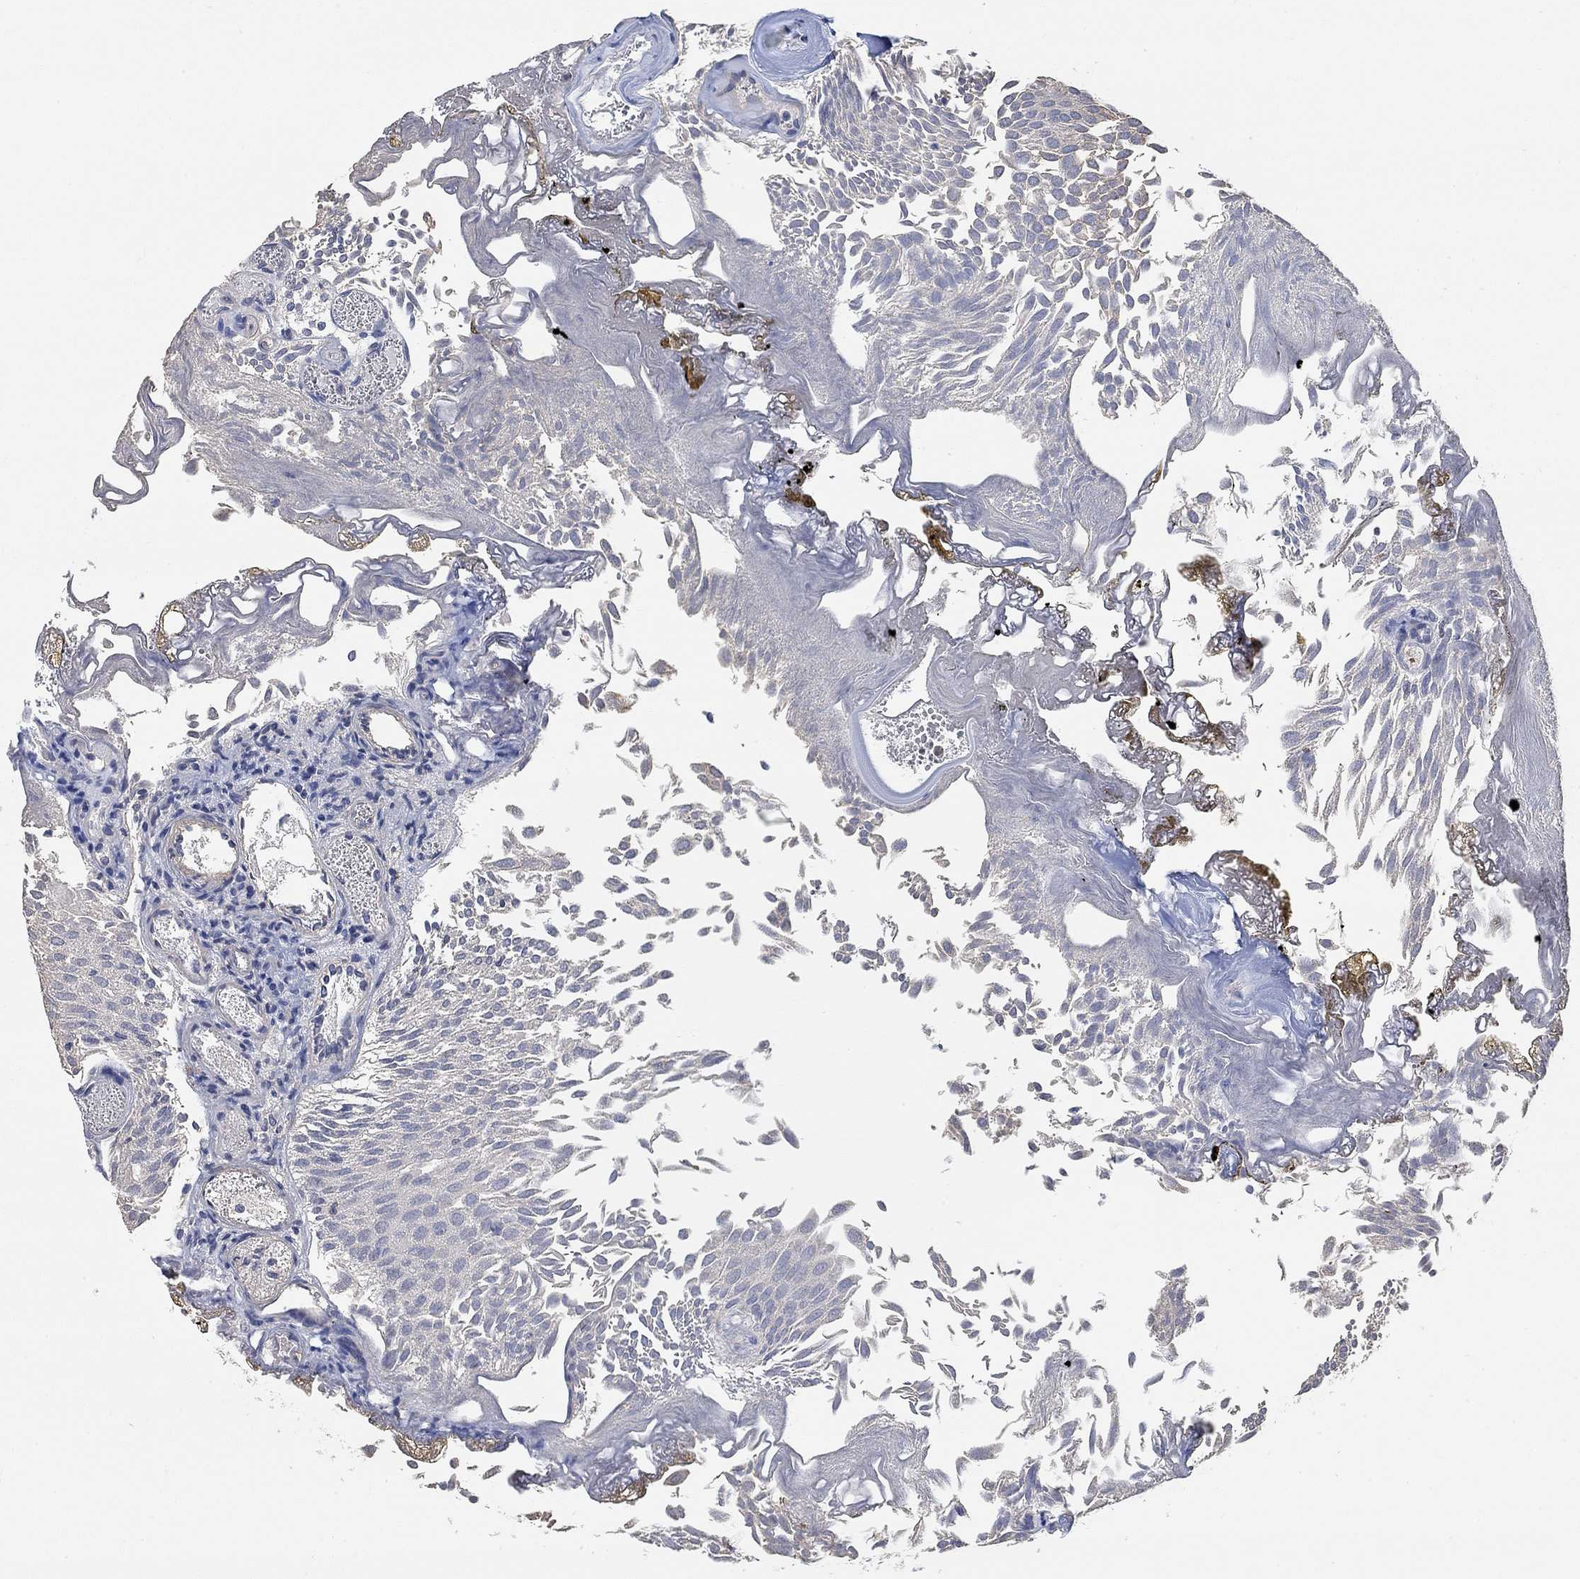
{"staining": {"intensity": "negative", "quantity": "none", "location": "none"}, "tissue": "urothelial cancer", "cell_type": "Tumor cells", "image_type": "cancer", "snomed": [{"axis": "morphology", "description": "Urothelial carcinoma, Low grade"}, {"axis": "topography", "description": "Urinary bladder"}], "caption": "High power microscopy micrograph of an IHC image of urothelial cancer, revealing no significant expression in tumor cells. (Stains: DAB immunohistochemistry with hematoxylin counter stain, Microscopy: brightfield microscopy at high magnification).", "gene": "SYT16", "patient": {"sex": "male", "age": 52}}